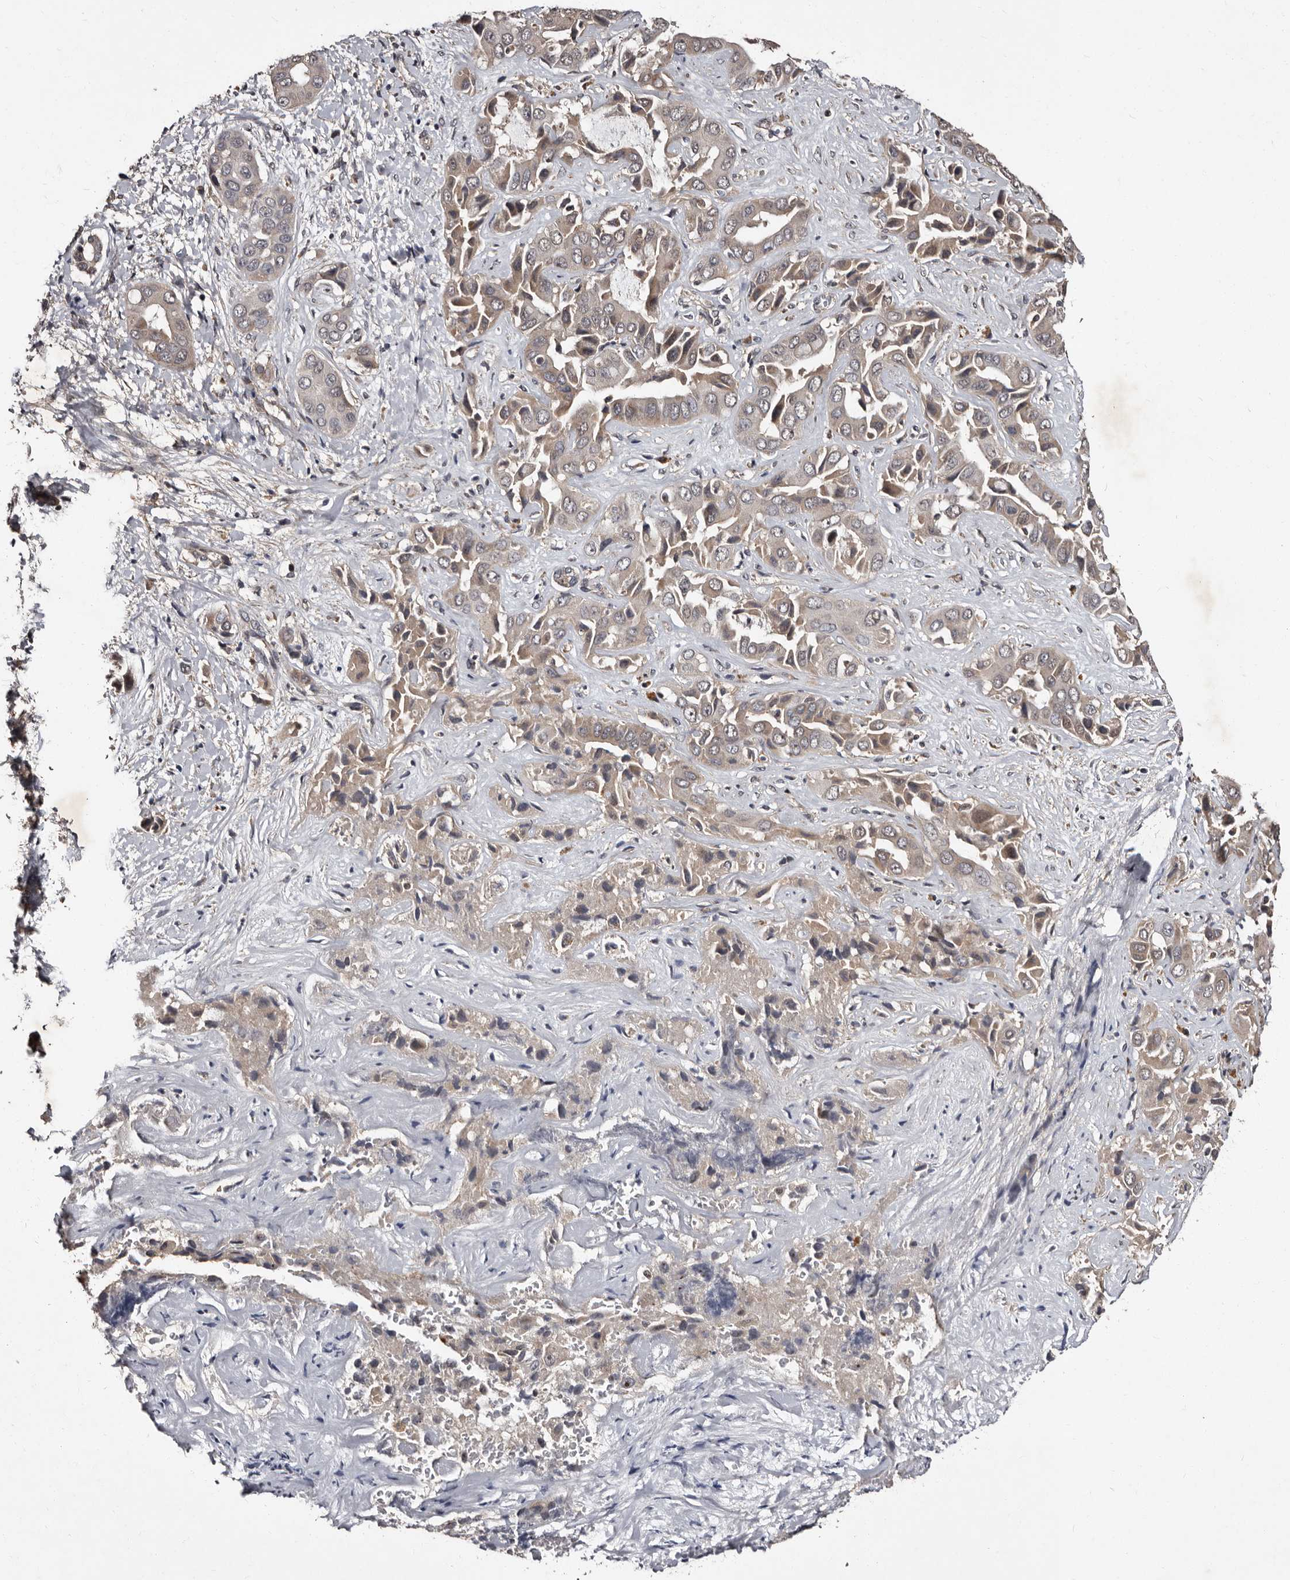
{"staining": {"intensity": "weak", "quantity": "25%-75%", "location": "cytoplasmic/membranous"}, "tissue": "liver cancer", "cell_type": "Tumor cells", "image_type": "cancer", "snomed": [{"axis": "morphology", "description": "Cholangiocarcinoma"}, {"axis": "topography", "description": "Liver"}], "caption": "A photomicrograph showing weak cytoplasmic/membranous staining in about 25%-75% of tumor cells in liver cancer, as visualized by brown immunohistochemical staining.", "gene": "MKRN3", "patient": {"sex": "female", "age": 52}}